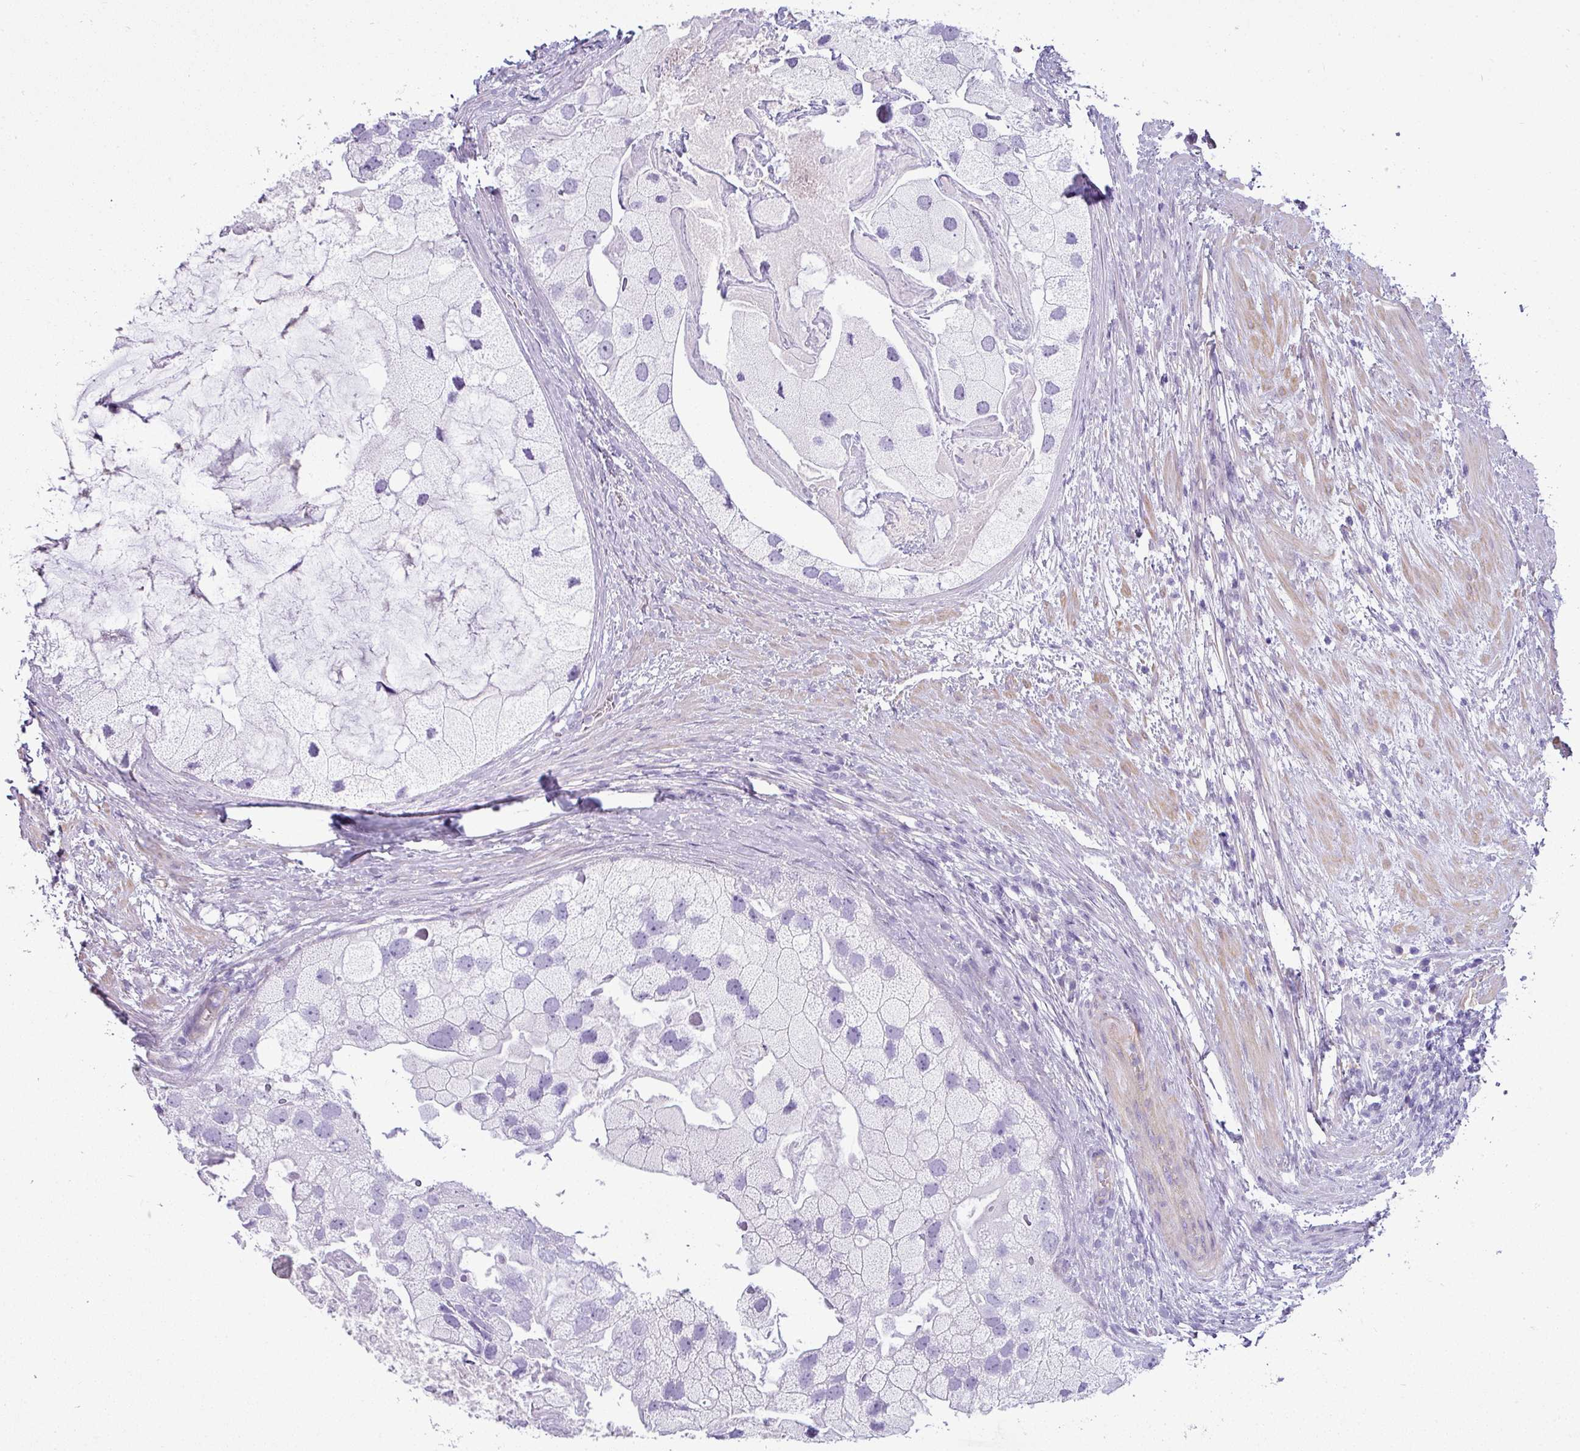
{"staining": {"intensity": "negative", "quantity": "none", "location": "none"}, "tissue": "prostate cancer", "cell_type": "Tumor cells", "image_type": "cancer", "snomed": [{"axis": "morphology", "description": "Adenocarcinoma, High grade"}, {"axis": "topography", "description": "Prostate"}], "caption": "Immunohistochemical staining of prostate high-grade adenocarcinoma displays no significant positivity in tumor cells. (DAB IHC visualized using brightfield microscopy, high magnification).", "gene": "VCX2", "patient": {"sex": "male", "age": 62}}